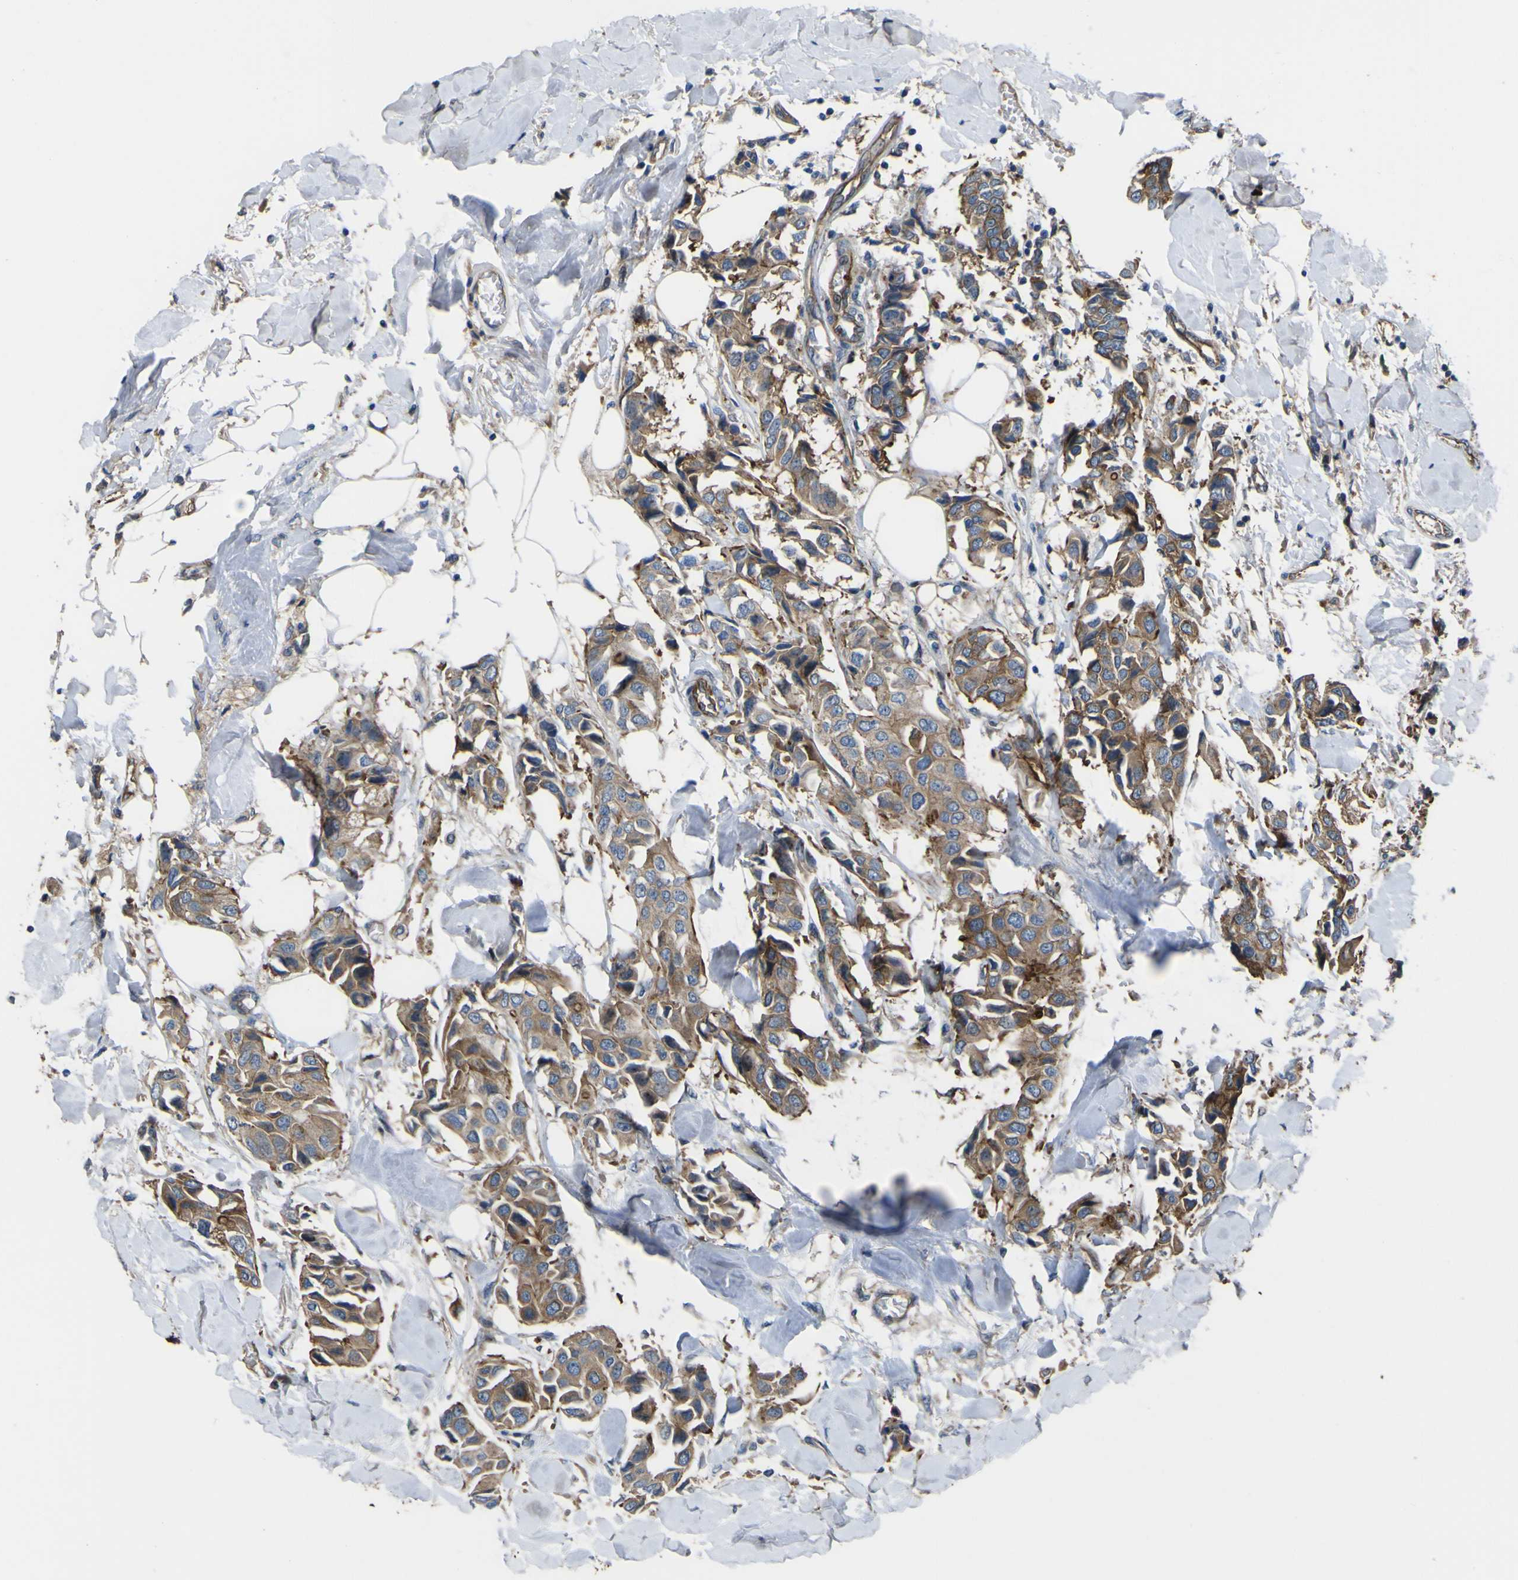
{"staining": {"intensity": "moderate", "quantity": ">75%", "location": "cytoplasmic/membranous"}, "tissue": "breast cancer", "cell_type": "Tumor cells", "image_type": "cancer", "snomed": [{"axis": "morphology", "description": "Duct carcinoma"}, {"axis": "topography", "description": "Breast"}], "caption": "Immunohistochemical staining of breast cancer reveals medium levels of moderate cytoplasmic/membranous protein positivity in about >75% of tumor cells.", "gene": "FBXO30", "patient": {"sex": "female", "age": 80}}